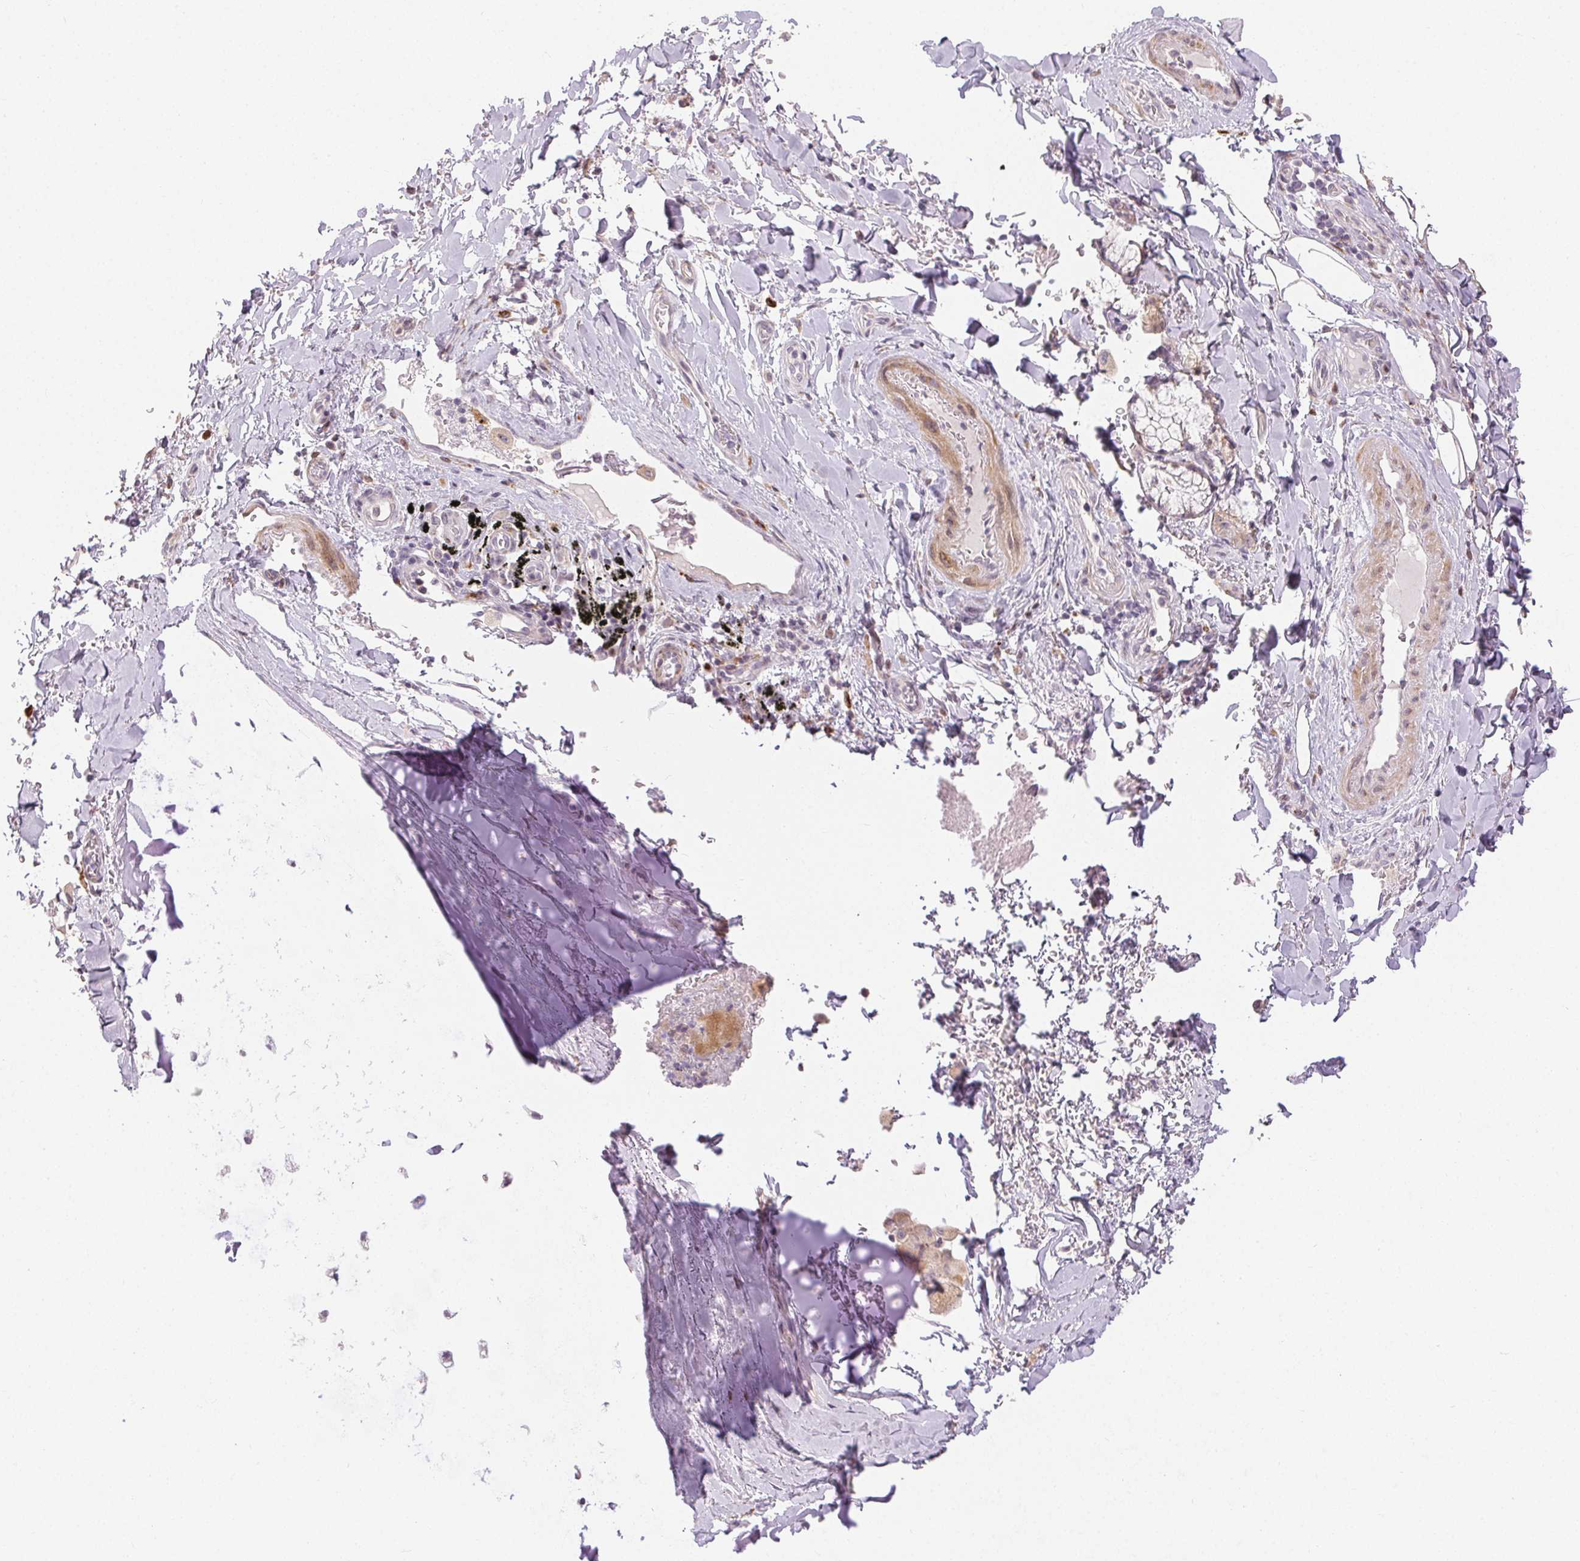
{"staining": {"intensity": "negative", "quantity": "none", "location": "none"}, "tissue": "soft tissue", "cell_type": "Chondrocytes", "image_type": "normal", "snomed": [{"axis": "morphology", "description": "Normal tissue, NOS"}, {"axis": "topography", "description": "Cartilage tissue"}, {"axis": "topography", "description": "Bronchus"}], "caption": "IHC photomicrograph of normal soft tissue stained for a protein (brown), which exhibits no positivity in chondrocytes.", "gene": "RPGRIP1", "patient": {"sex": "male", "age": 64}}